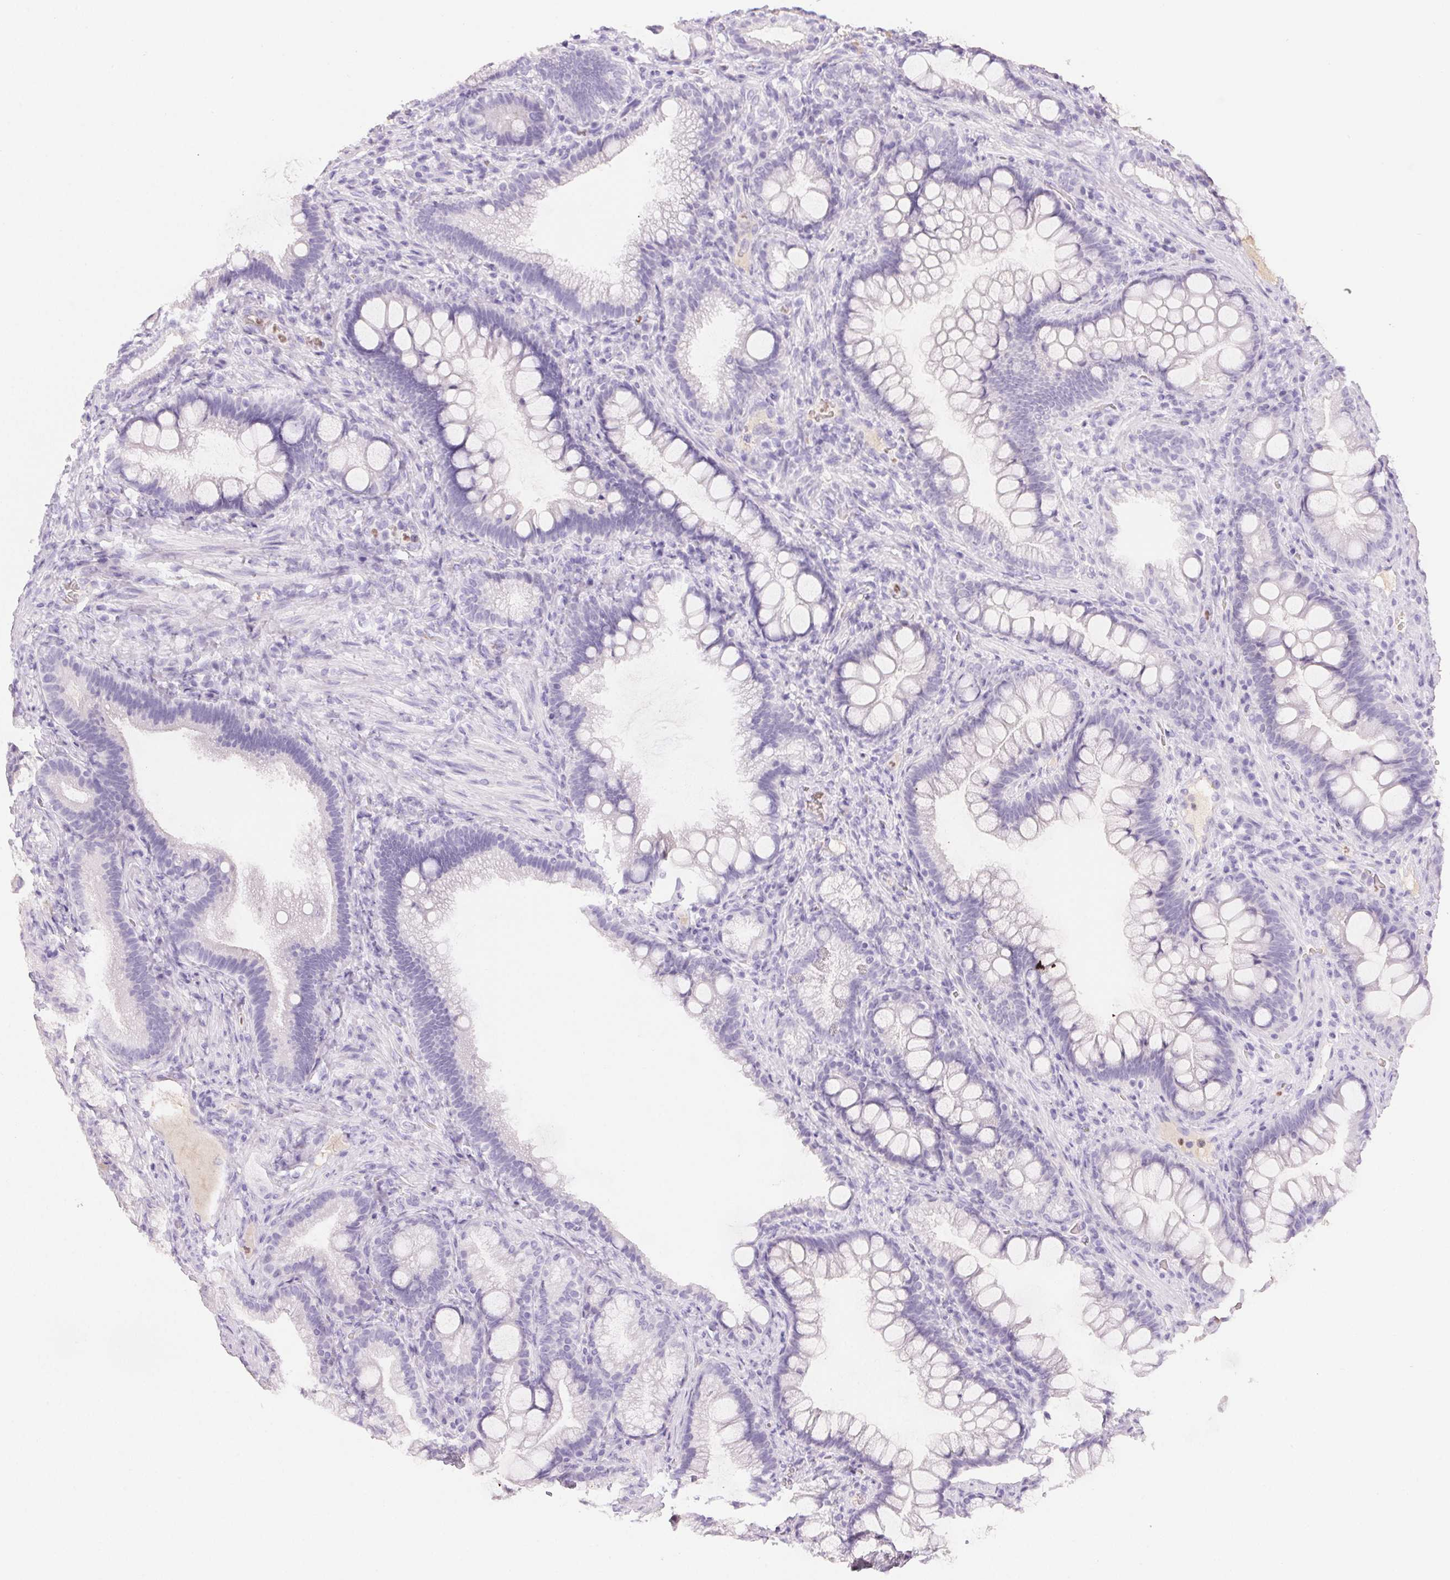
{"staining": {"intensity": "negative", "quantity": "none", "location": "none"}, "tissue": "duodenum", "cell_type": "Glandular cells", "image_type": "normal", "snomed": [{"axis": "morphology", "description": "Normal tissue, NOS"}, {"axis": "topography", "description": "Pancreas"}, {"axis": "topography", "description": "Duodenum"}], "caption": "Micrograph shows no significant protein expression in glandular cells of benign duodenum.", "gene": "PADI4", "patient": {"sex": "male", "age": 59}}